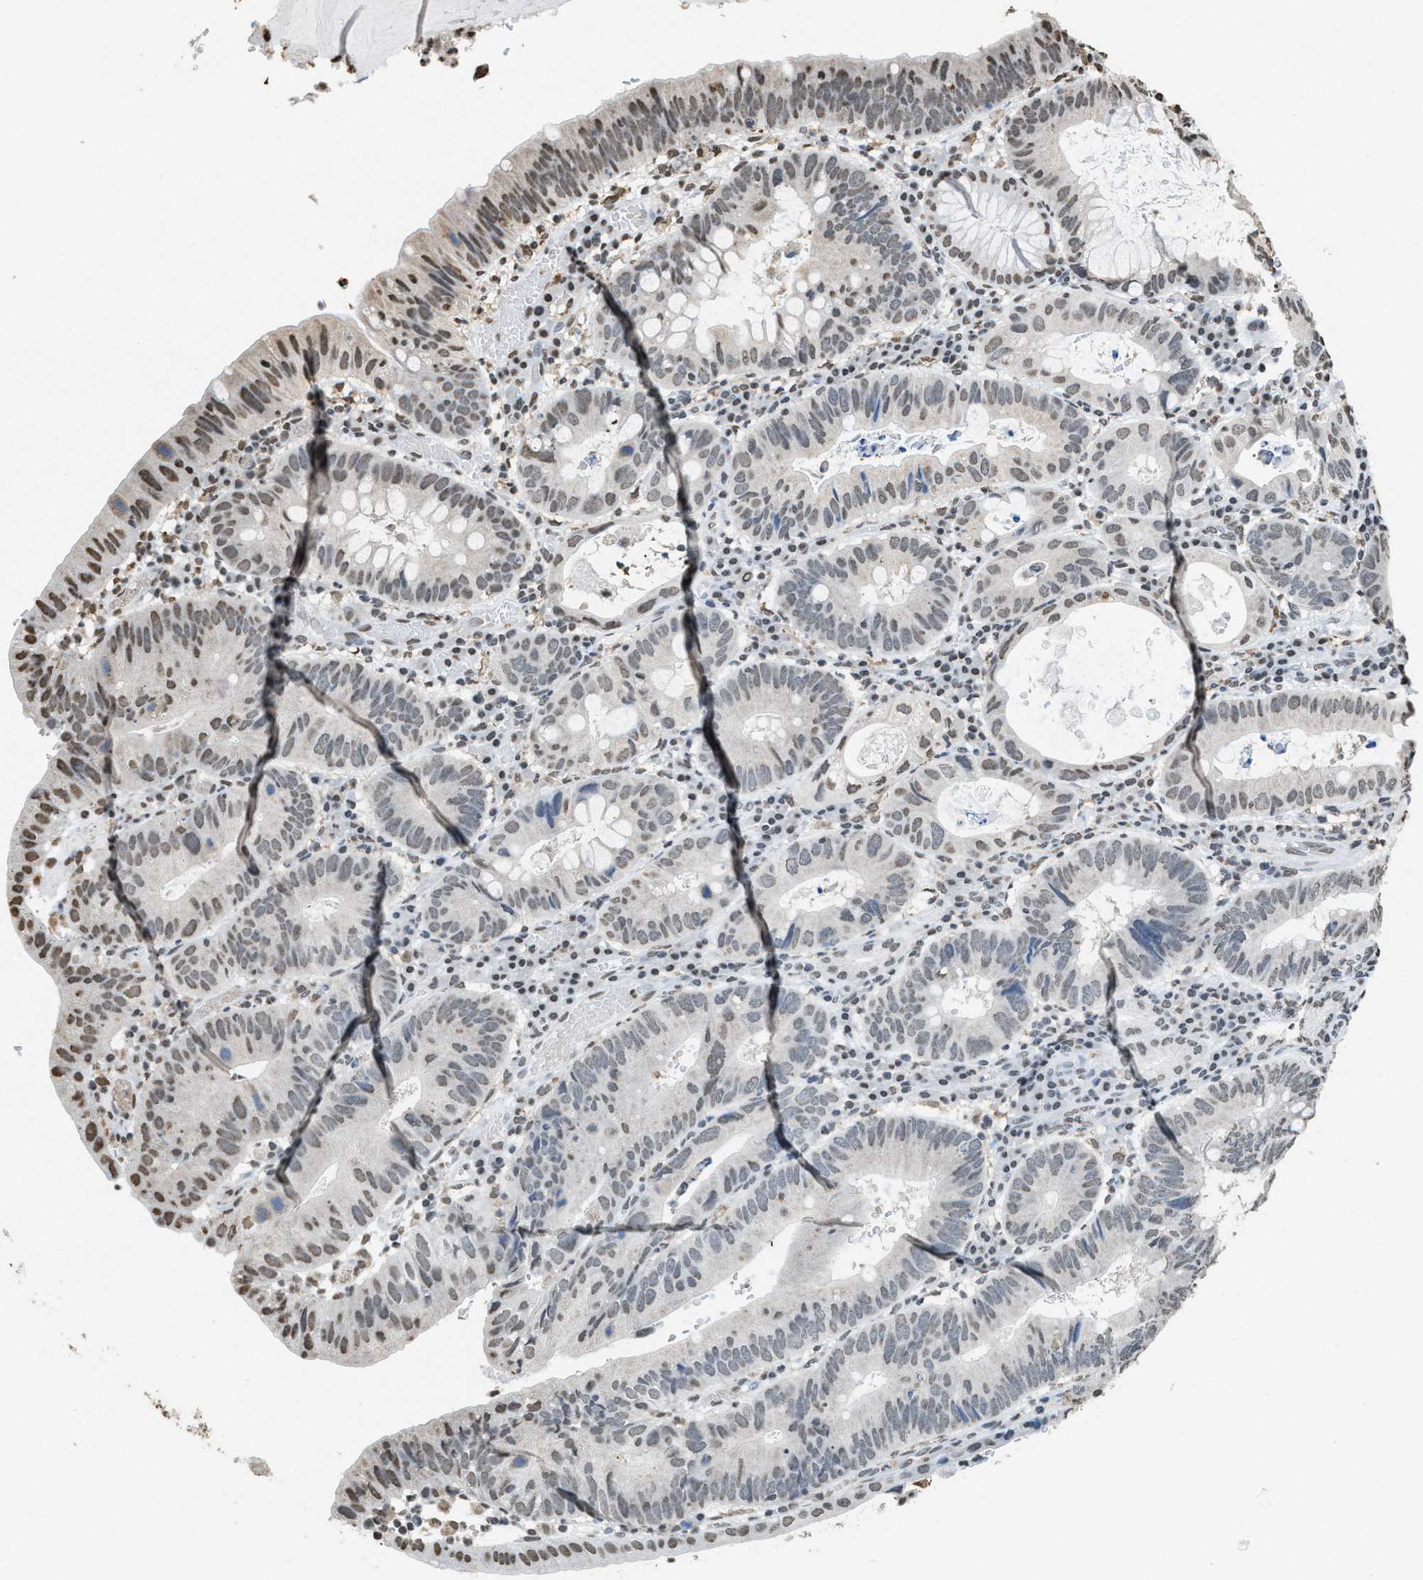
{"staining": {"intensity": "weak", "quantity": "25%-75%", "location": "nuclear"}, "tissue": "stomach cancer", "cell_type": "Tumor cells", "image_type": "cancer", "snomed": [{"axis": "morphology", "description": "Adenocarcinoma, NOS"}, {"axis": "topography", "description": "Stomach"}], "caption": "Stomach cancer (adenocarcinoma) tissue shows weak nuclear staining in approximately 25%-75% of tumor cells, visualized by immunohistochemistry. The protein of interest is shown in brown color, while the nuclei are stained blue.", "gene": "NUP88", "patient": {"sex": "male", "age": 59}}